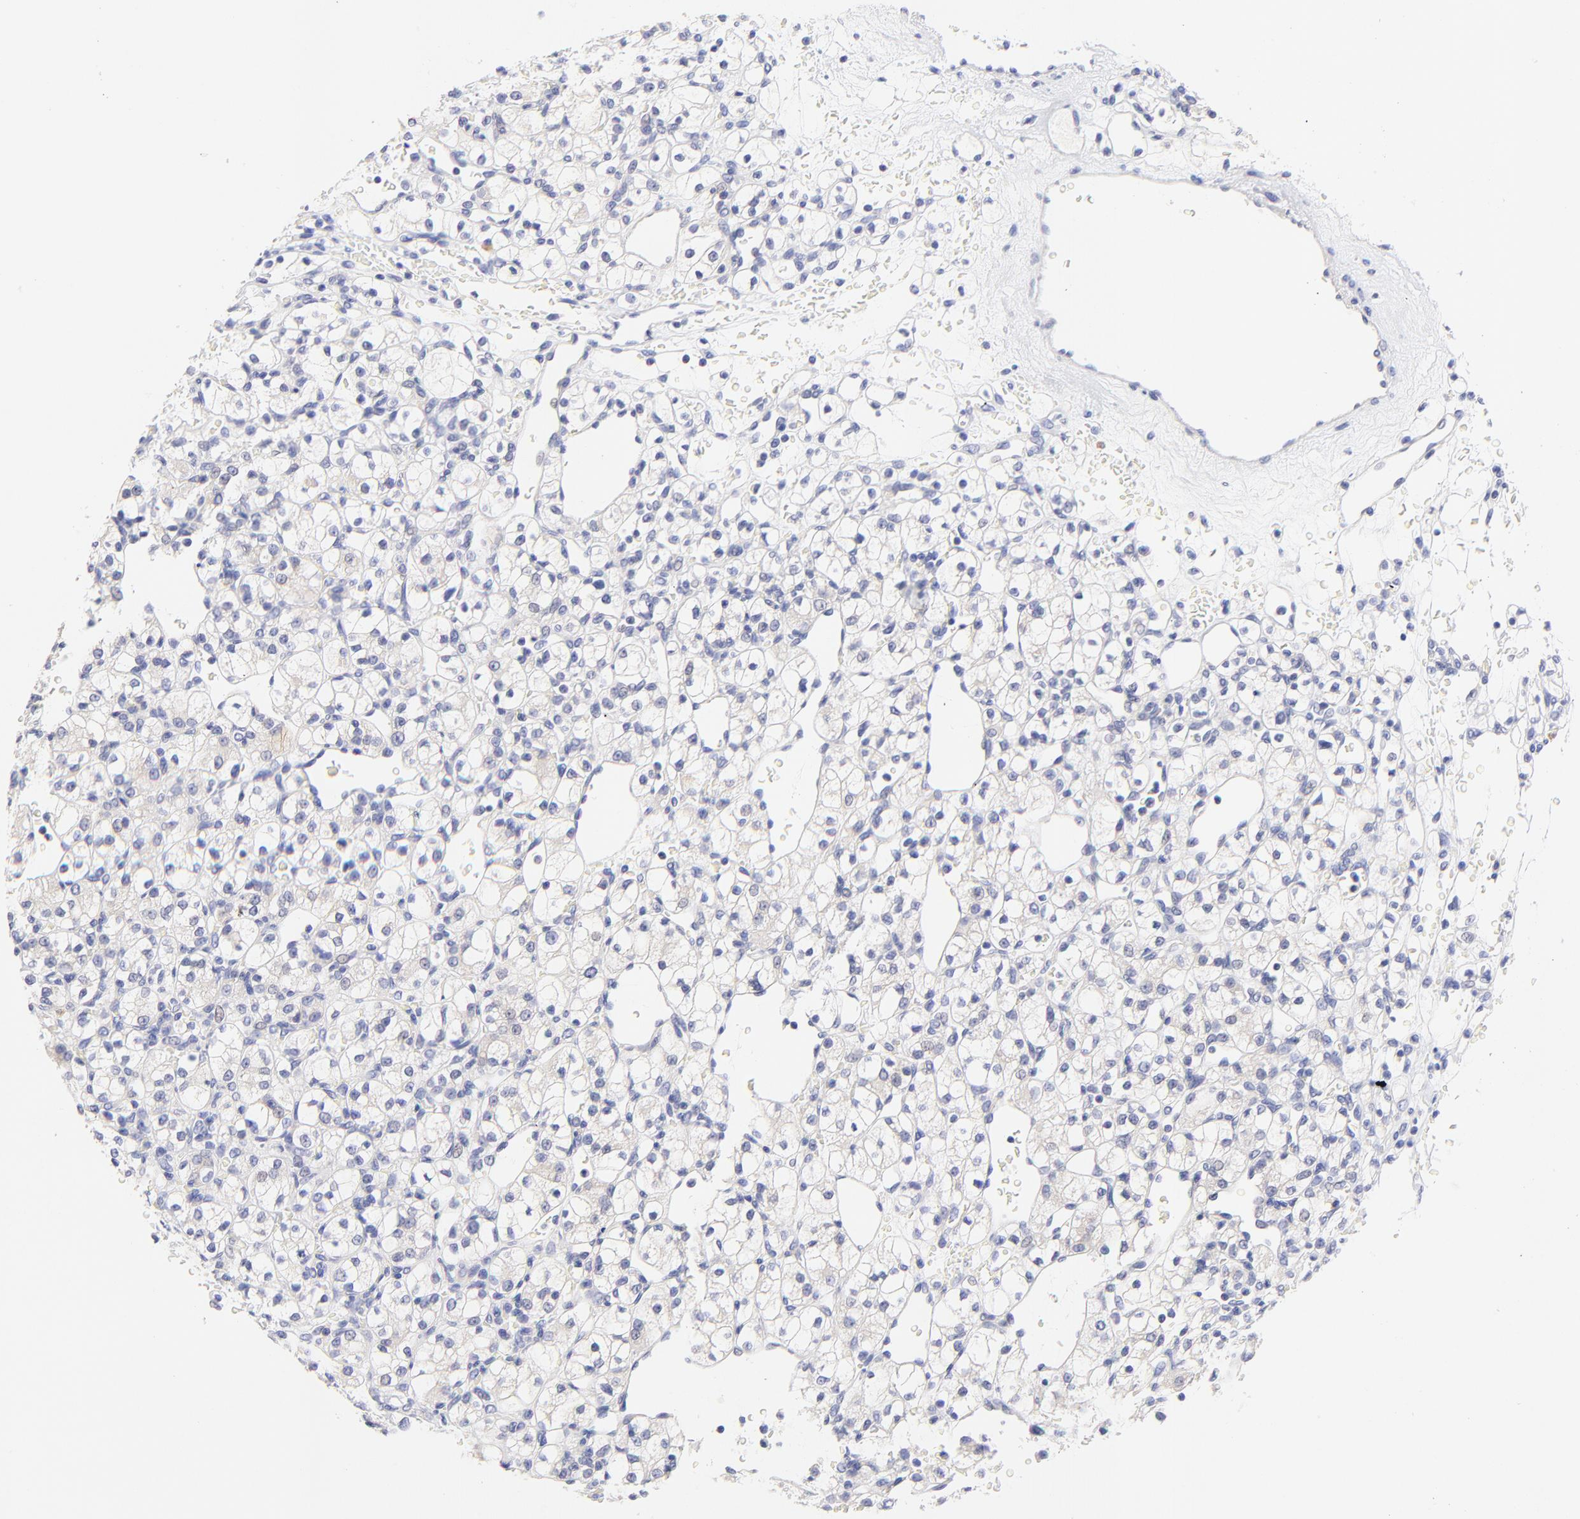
{"staining": {"intensity": "negative", "quantity": "none", "location": "none"}, "tissue": "renal cancer", "cell_type": "Tumor cells", "image_type": "cancer", "snomed": [{"axis": "morphology", "description": "Adenocarcinoma, NOS"}, {"axis": "topography", "description": "Kidney"}], "caption": "A histopathology image of renal cancer (adenocarcinoma) stained for a protein shows no brown staining in tumor cells.", "gene": "EBP", "patient": {"sex": "female", "age": 62}}